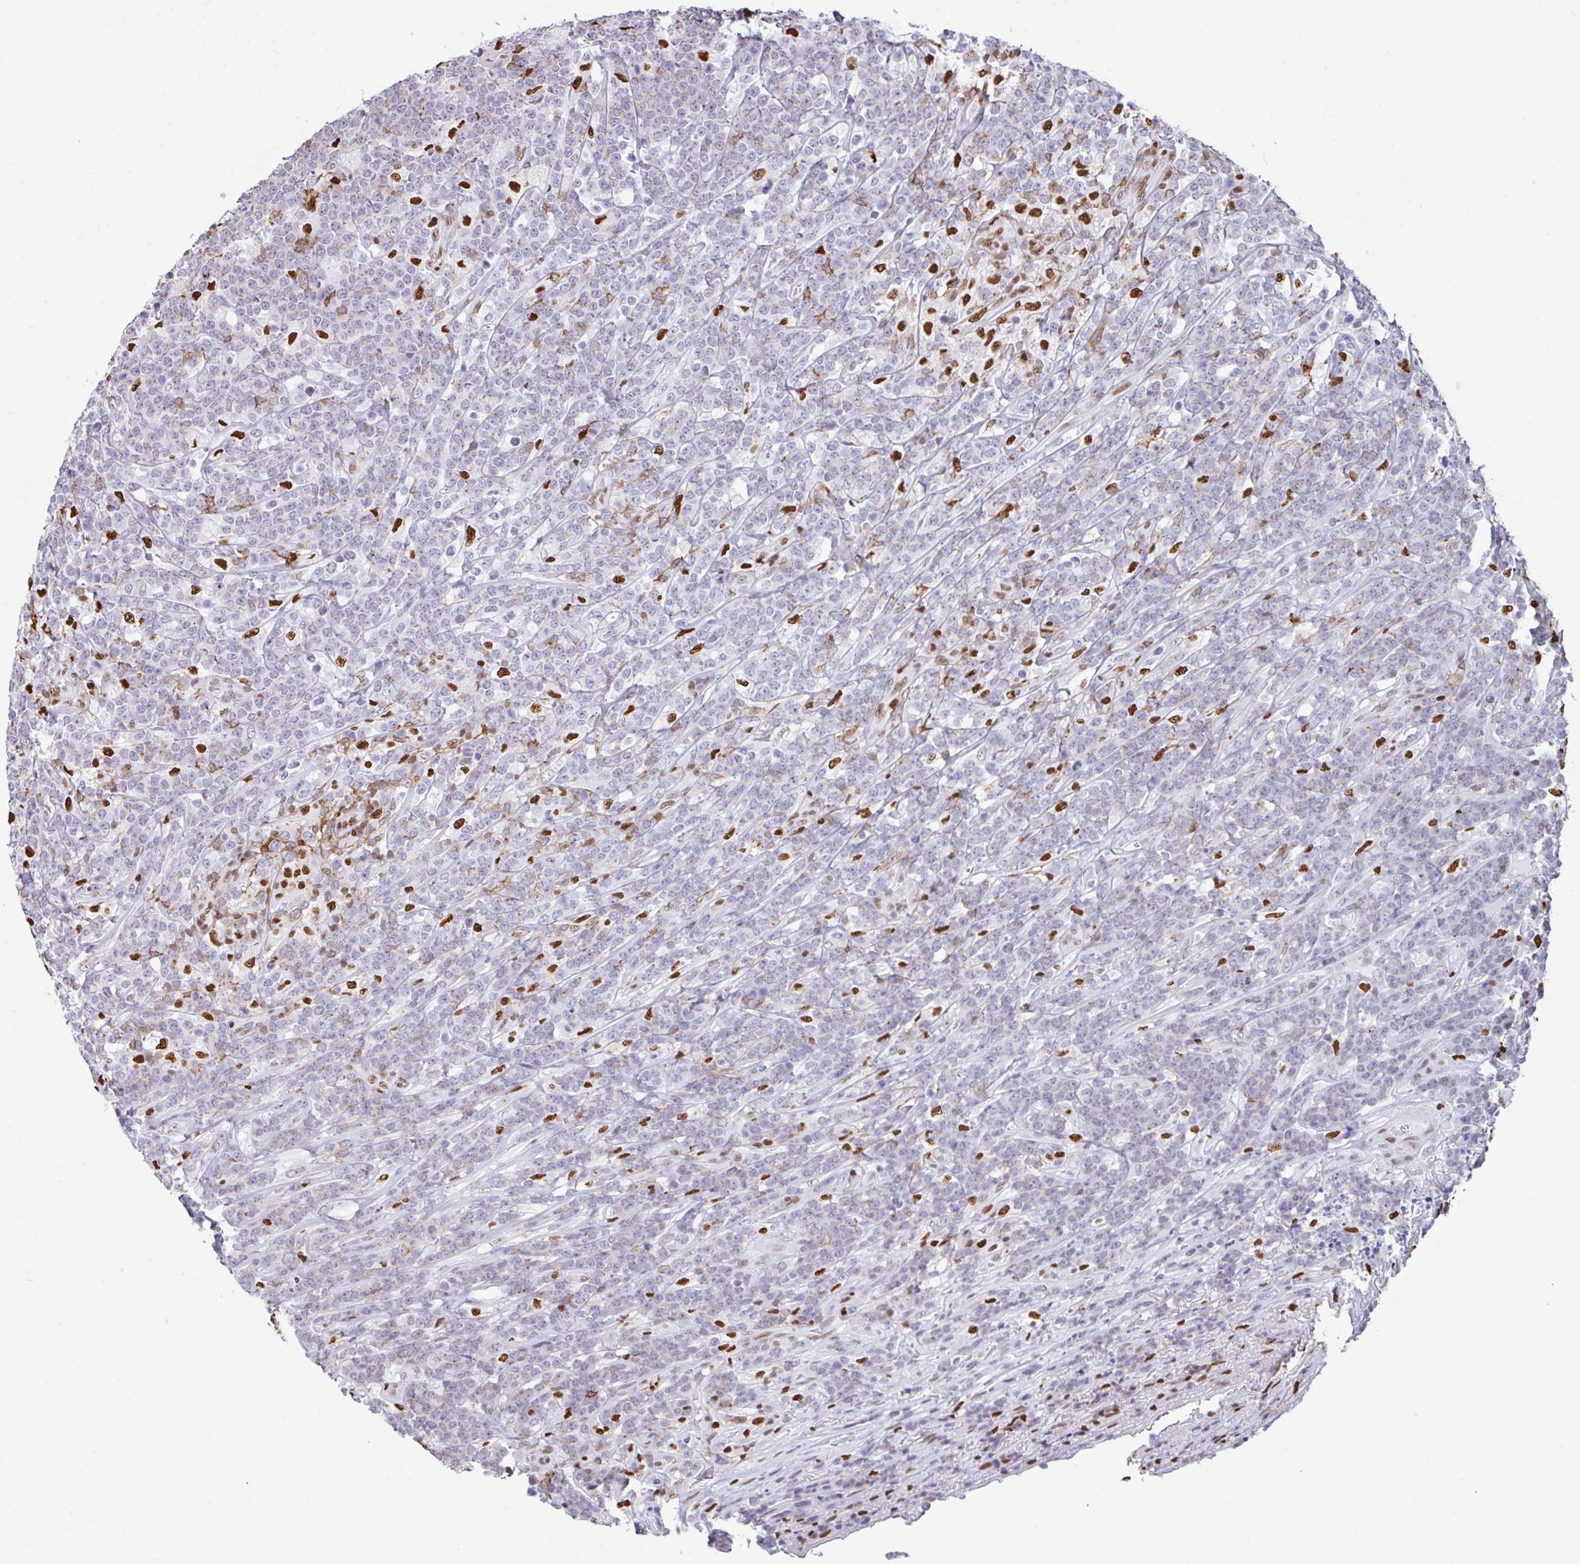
{"staining": {"intensity": "negative", "quantity": "none", "location": "none"}, "tissue": "lymphoma", "cell_type": "Tumor cells", "image_type": "cancer", "snomed": [{"axis": "morphology", "description": "Malignant lymphoma, non-Hodgkin's type, High grade"}, {"axis": "topography", "description": "Small intestine"}], "caption": "Tumor cells are negative for brown protein staining in high-grade malignant lymphoma, non-Hodgkin's type.", "gene": "BTBD10", "patient": {"sex": "male", "age": 8}}